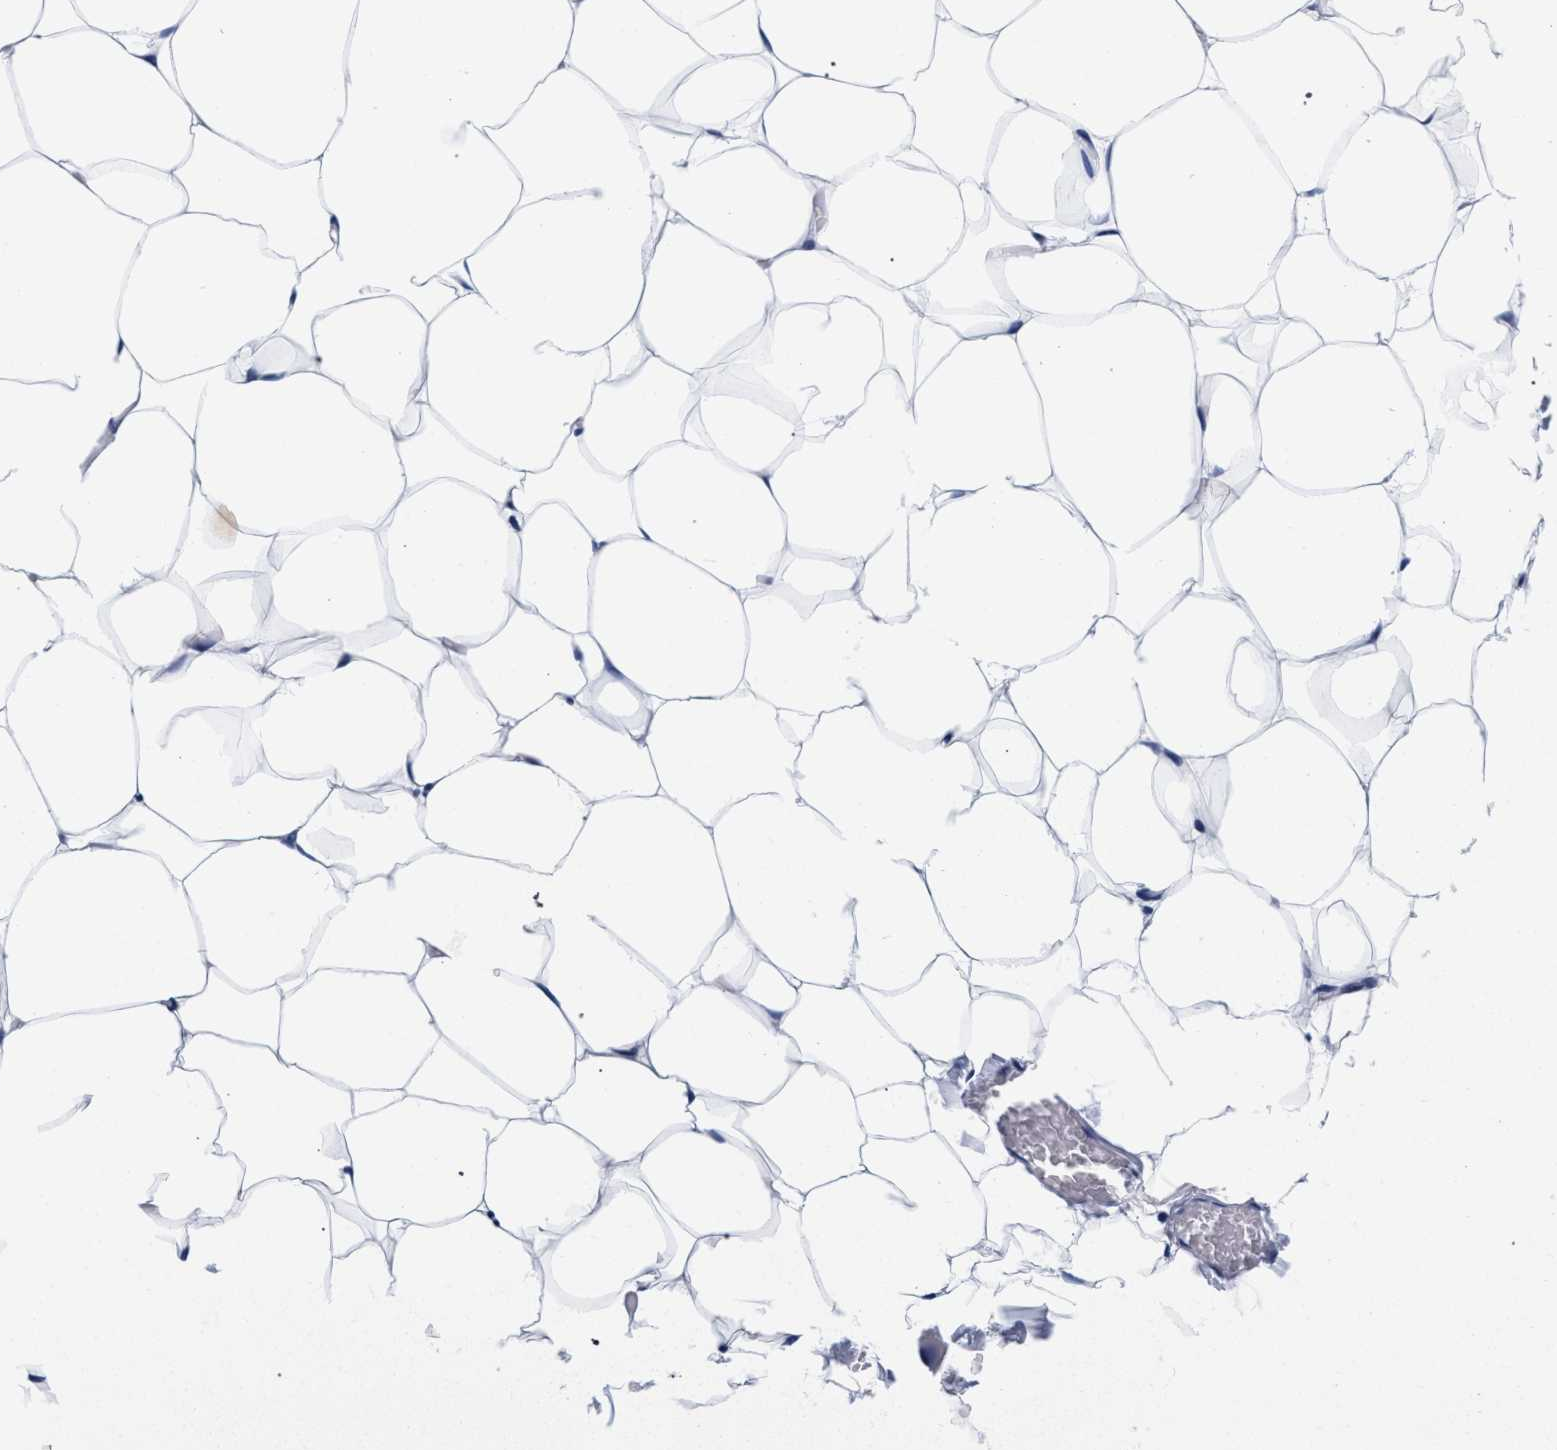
{"staining": {"intensity": "negative", "quantity": "none", "location": "none"}, "tissue": "adipose tissue", "cell_type": "Adipocytes", "image_type": "normal", "snomed": [{"axis": "morphology", "description": "Normal tissue, NOS"}, {"axis": "topography", "description": "Breast"}, {"axis": "topography", "description": "Adipose tissue"}], "caption": "IHC micrograph of normal adipose tissue: adipose tissue stained with DAB shows no significant protein positivity in adipocytes.", "gene": "RAB3B", "patient": {"sex": "female", "age": 25}}